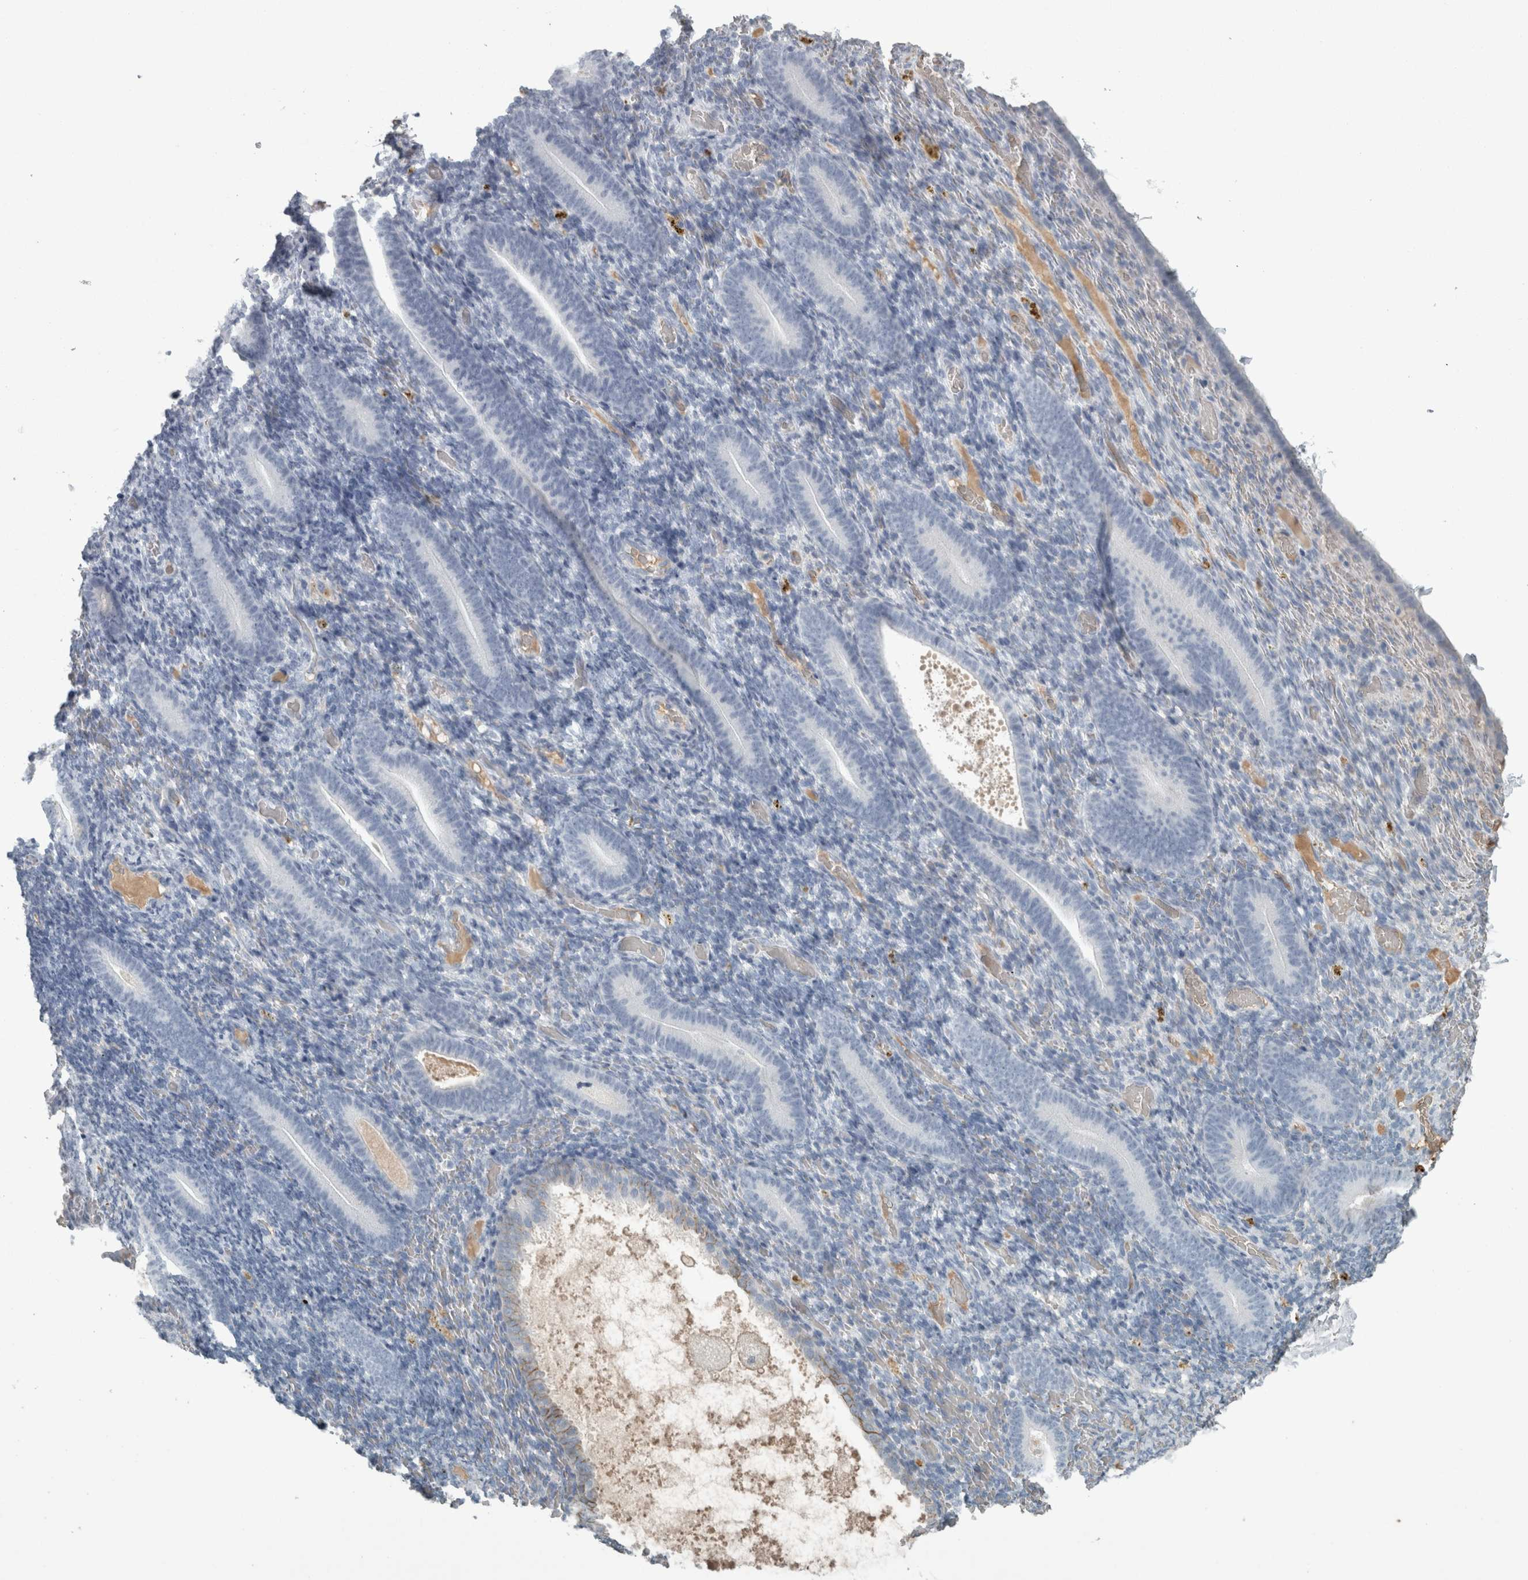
{"staining": {"intensity": "negative", "quantity": "none", "location": "none"}, "tissue": "endometrium", "cell_type": "Cells in endometrial stroma", "image_type": "normal", "snomed": [{"axis": "morphology", "description": "Normal tissue, NOS"}, {"axis": "topography", "description": "Endometrium"}], "caption": "Human endometrium stained for a protein using immunohistochemistry displays no expression in cells in endometrial stroma.", "gene": "CHL1", "patient": {"sex": "female", "age": 51}}